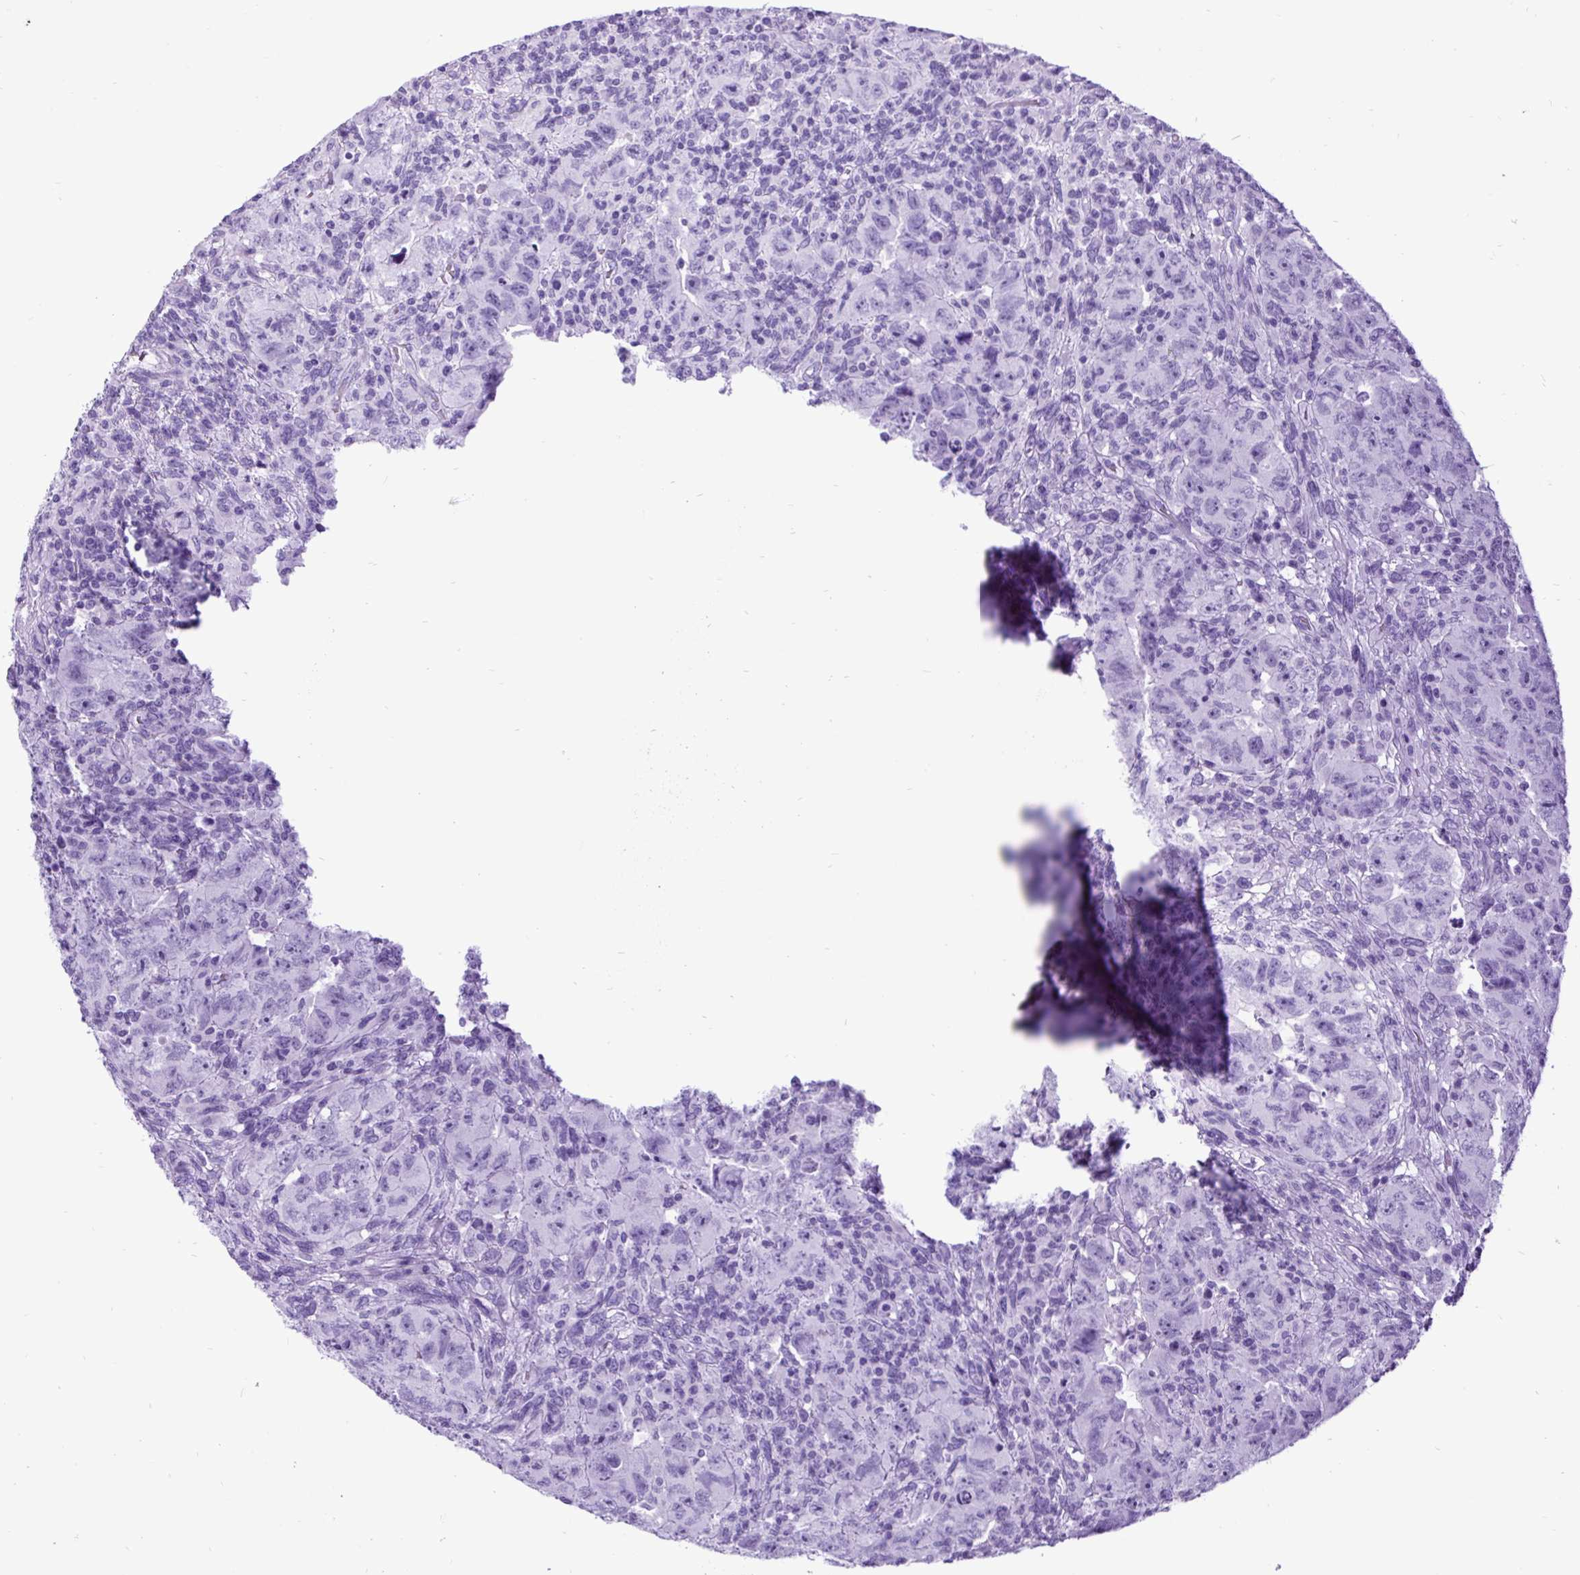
{"staining": {"intensity": "negative", "quantity": "none", "location": "none"}, "tissue": "testis cancer", "cell_type": "Tumor cells", "image_type": "cancer", "snomed": [{"axis": "morphology", "description": "Carcinoma, Embryonal, NOS"}, {"axis": "topography", "description": "Testis"}], "caption": "This is a micrograph of IHC staining of embryonal carcinoma (testis), which shows no positivity in tumor cells.", "gene": "CEL", "patient": {"sex": "male", "age": 24}}